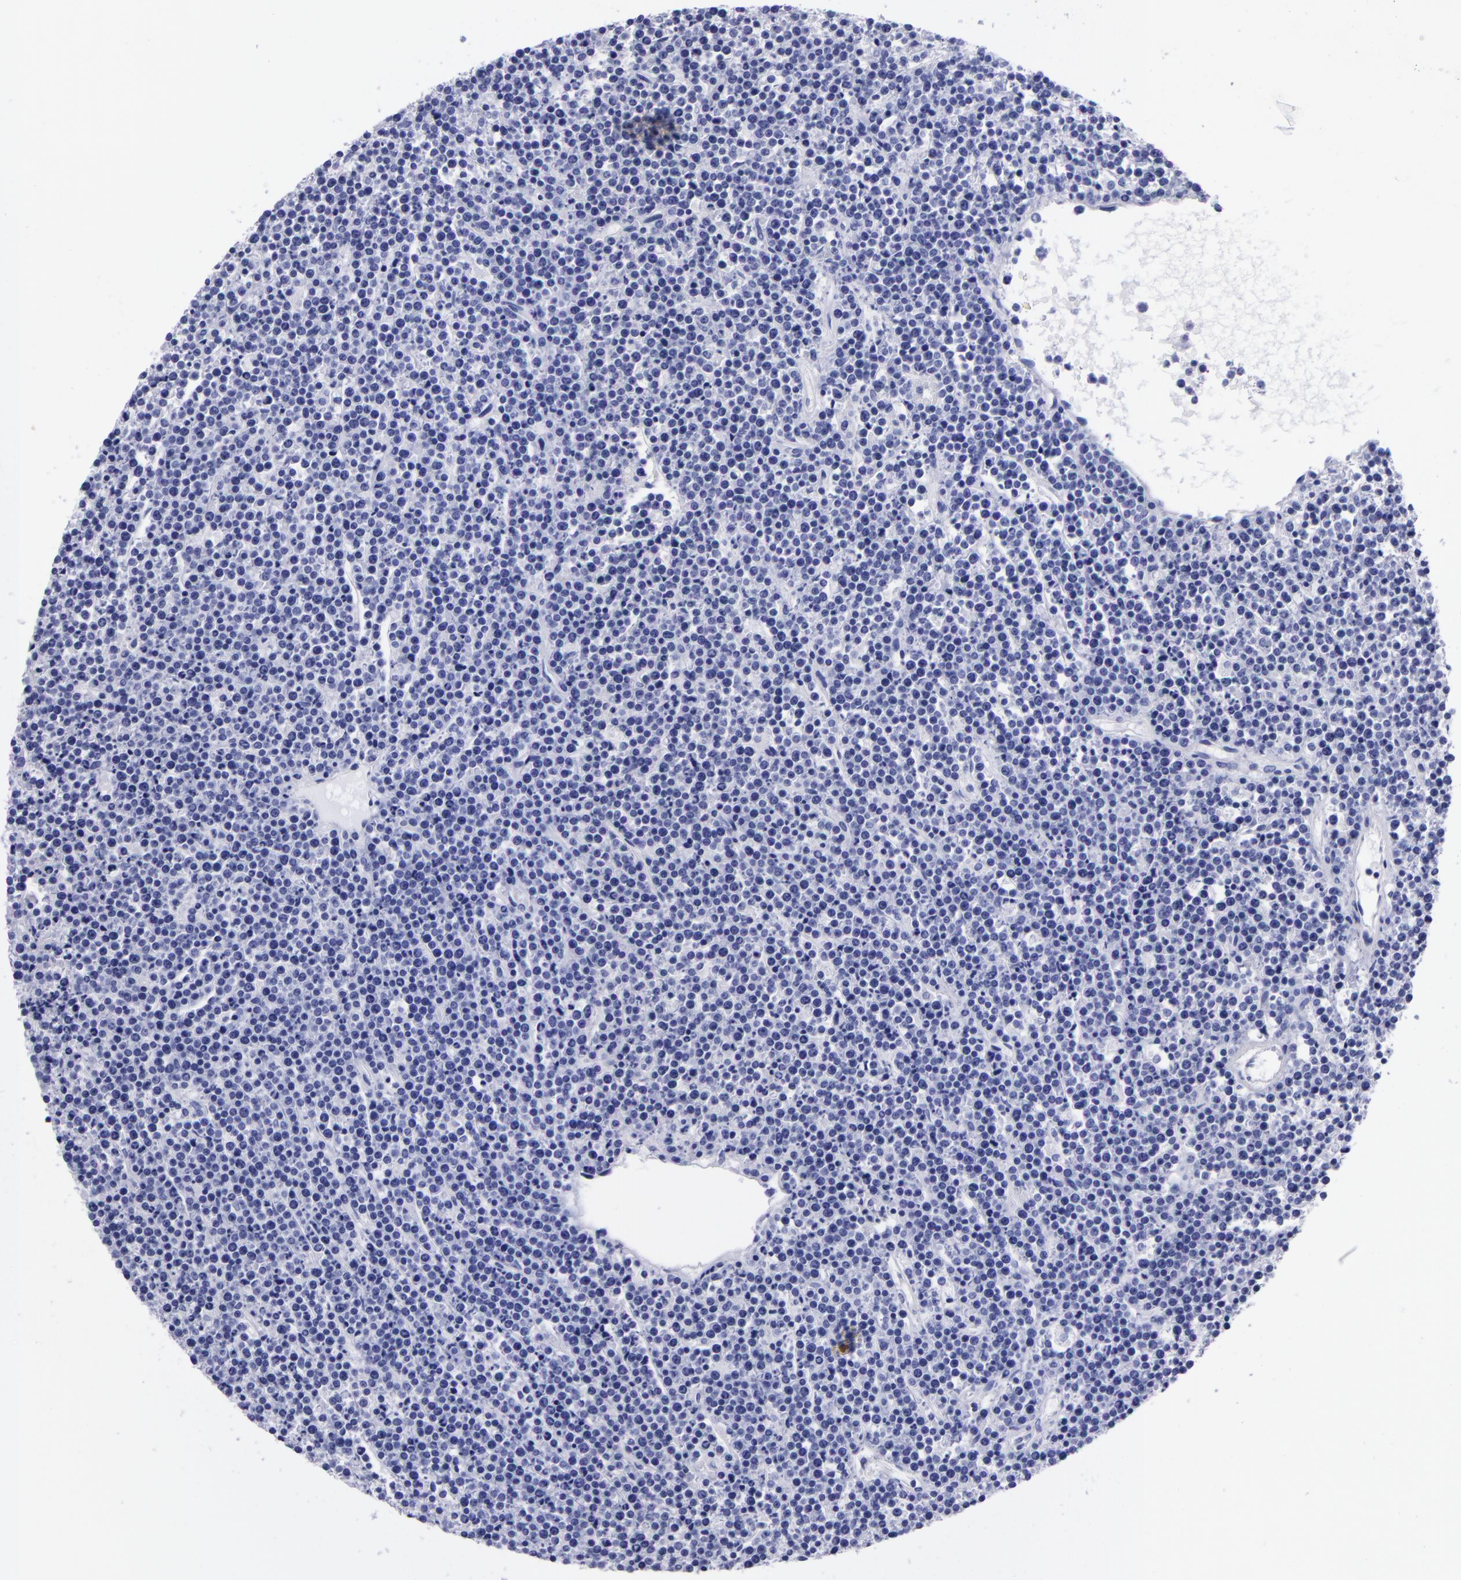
{"staining": {"intensity": "negative", "quantity": "none", "location": "none"}, "tissue": "lymphoma", "cell_type": "Tumor cells", "image_type": "cancer", "snomed": [{"axis": "morphology", "description": "Malignant lymphoma, non-Hodgkin's type, High grade"}, {"axis": "topography", "description": "Ovary"}], "caption": "Immunohistochemistry micrograph of high-grade malignant lymphoma, non-Hodgkin's type stained for a protein (brown), which demonstrates no expression in tumor cells.", "gene": "SV2A", "patient": {"sex": "female", "age": 56}}